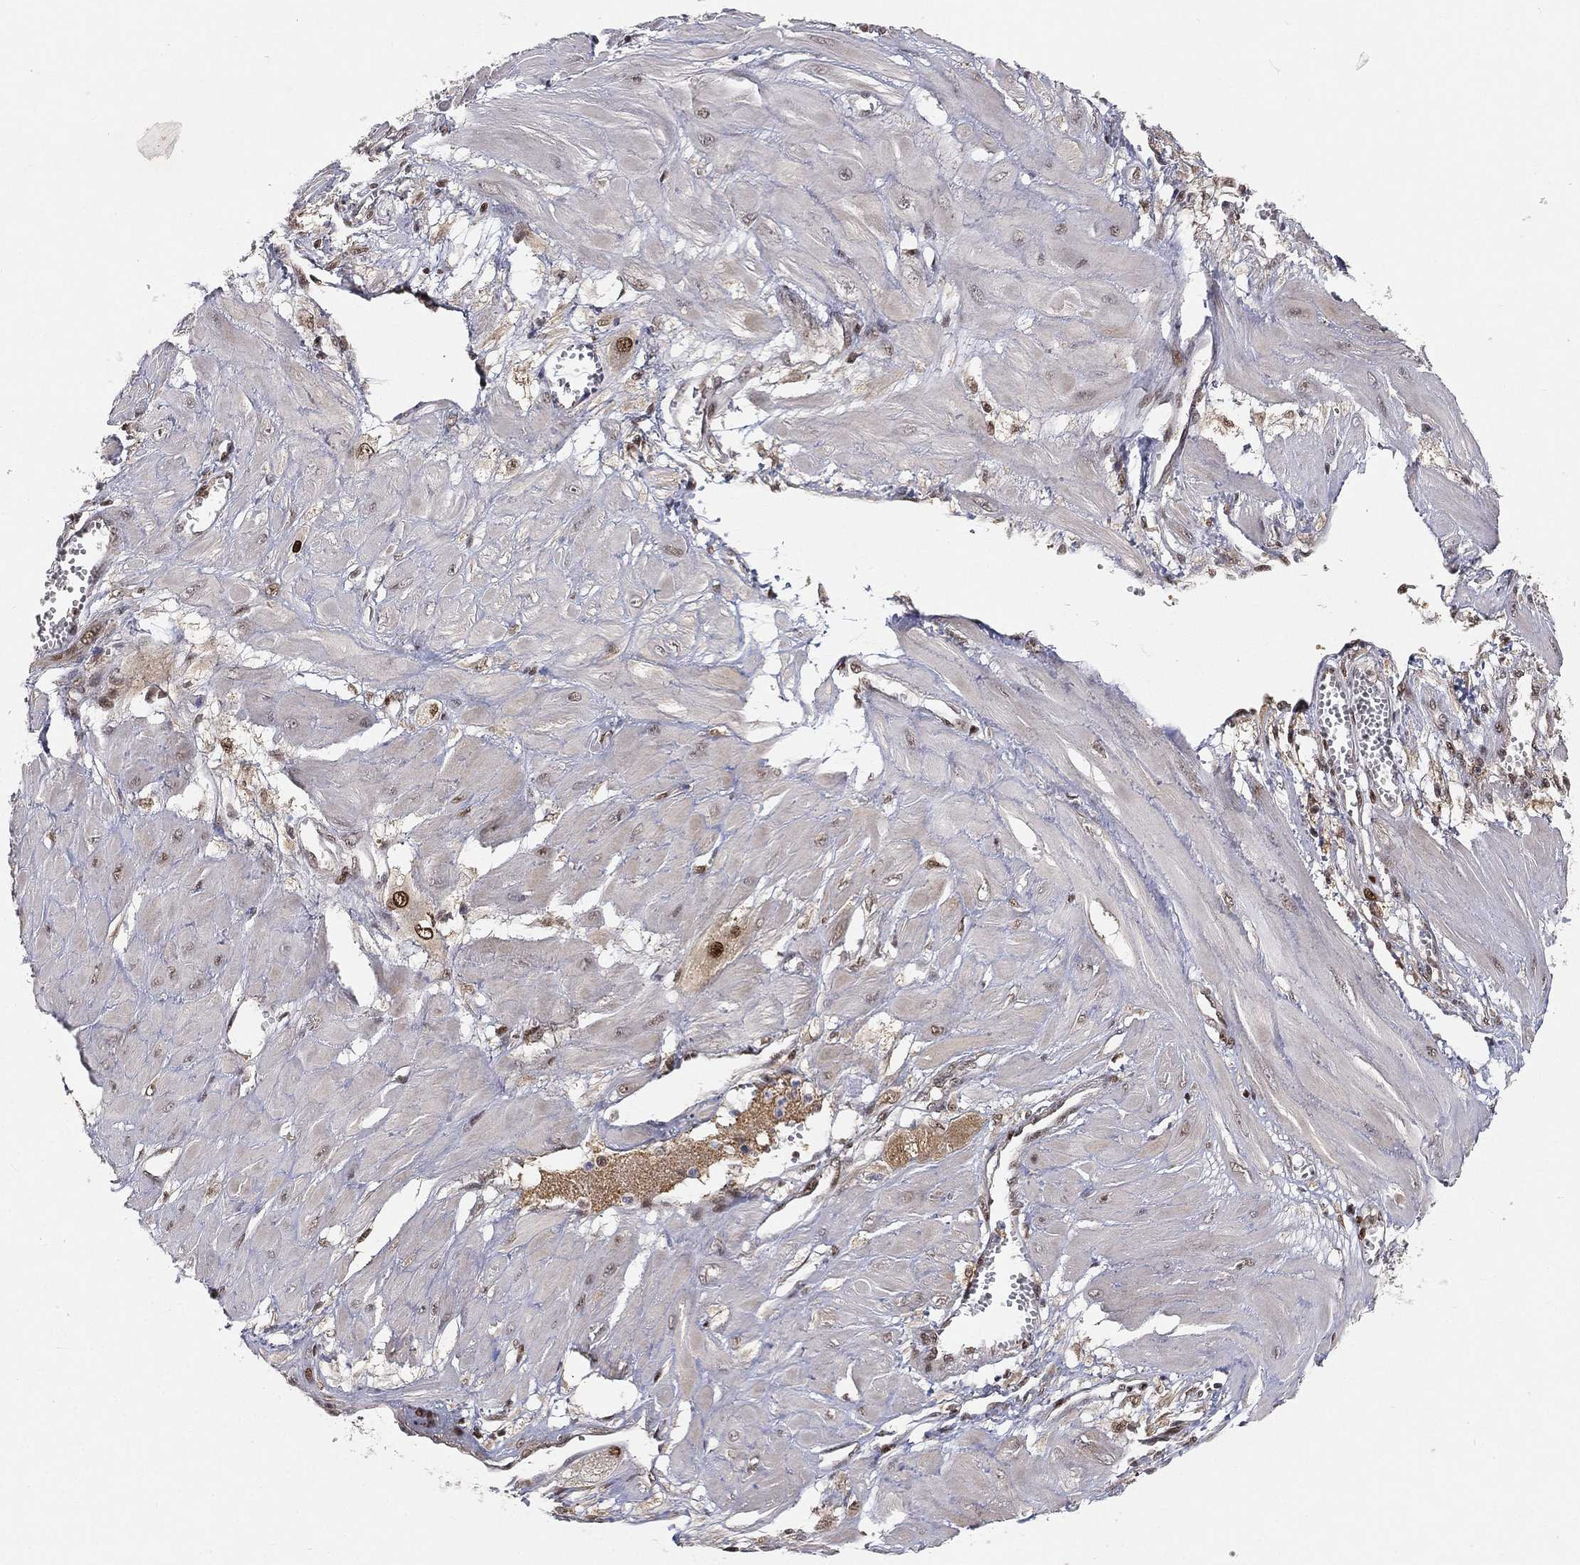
{"staining": {"intensity": "strong", "quantity": ">75%", "location": "nuclear"}, "tissue": "cervical cancer", "cell_type": "Tumor cells", "image_type": "cancer", "snomed": [{"axis": "morphology", "description": "Squamous cell carcinoma, NOS"}, {"axis": "topography", "description": "Cervix"}], "caption": "Cervical squamous cell carcinoma was stained to show a protein in brown. There is high levels of strong nuclear positivity in about >75% of tumor cells. (IHC, brightfield microscopy, high magnification).", "gene": "CRTC3", "patient": {"sex": "female", "age": 34}}